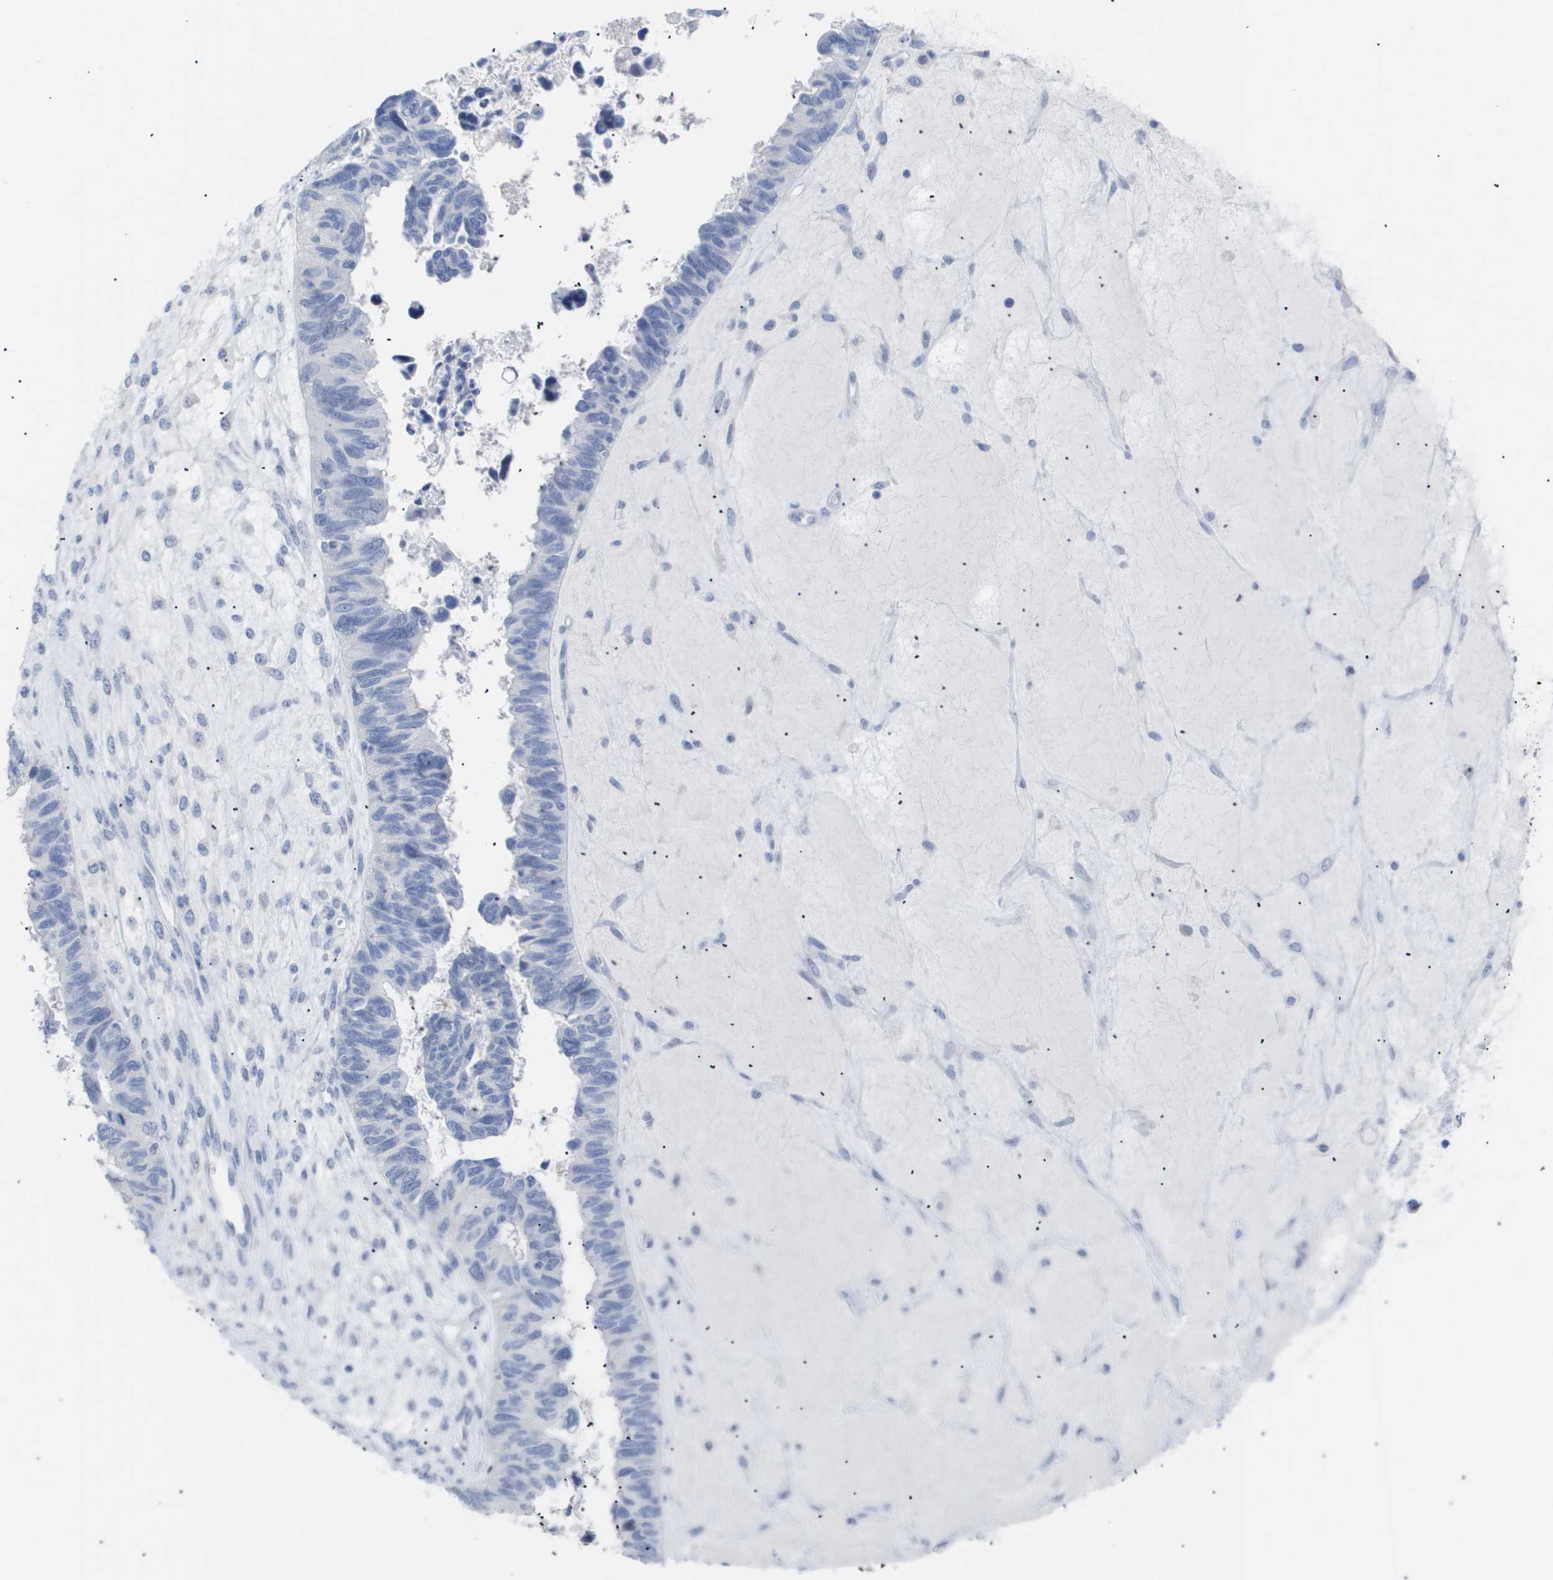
{"staining": {"intensity": "negative", "quantity": "none", "location": "none"}, "tissue": "ovarian cancer", "cell_type": "Tumor cells", "image_type": "cancer", "snomed": [{"axis": "morphology", "description": "Cystadenocarcinoma, serous, NOS"}, {"axis": "topography", "description": "Ovary"}], "caption": "This is a histopathology image of immunohistochemistry (IHC) staining of ovarian cancer, which shows no expression in tumor cells.", "gene": "CAV3", "patient": {"sex": "female", "age": 79}}